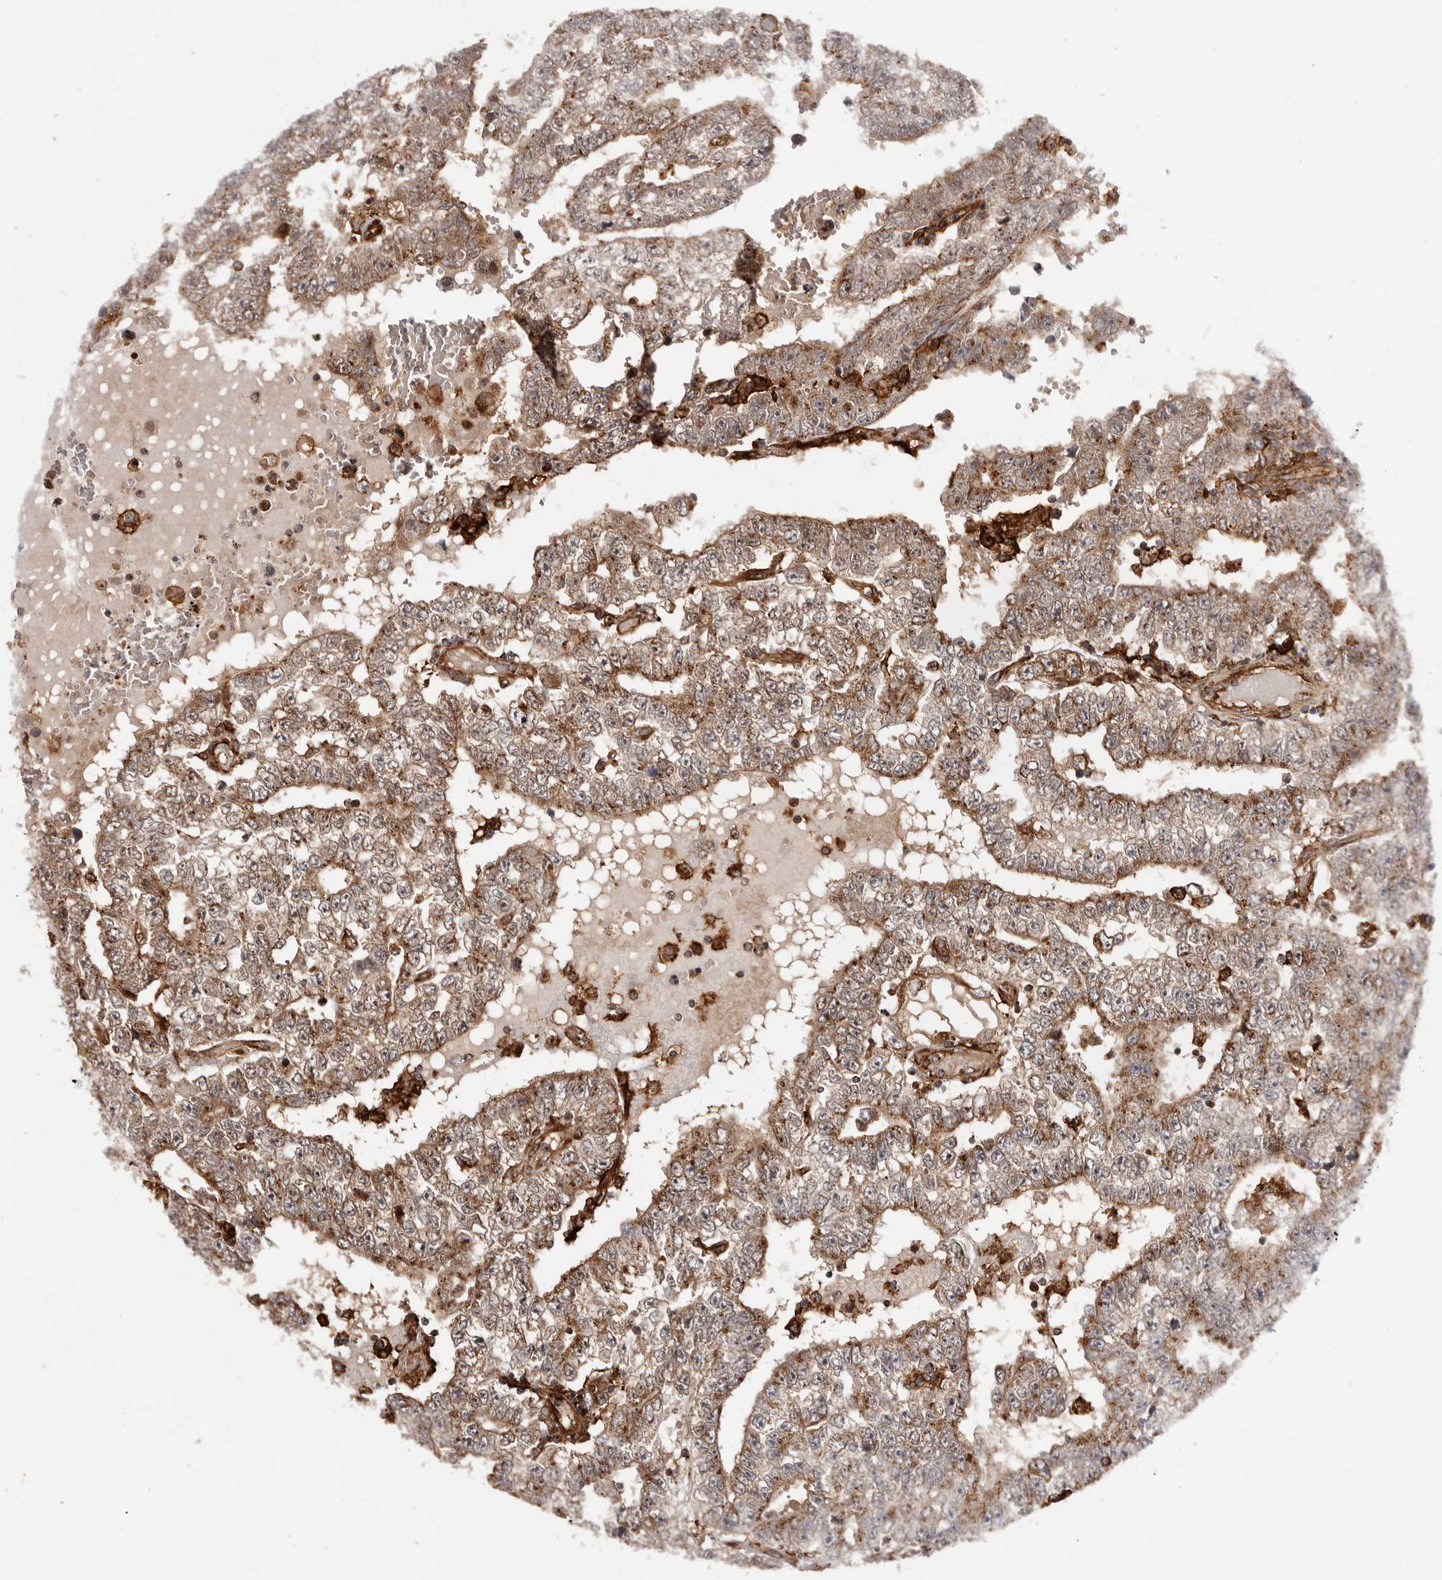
{"staining": {"intensity": "moderate", "quantity": ">75%", "location": "cytoplasmic/membranous"}, "tissue": "testis cancer", "cell_type": "Tumor cells", "image_type": "cancer", "snomed": [{"axis": "morphology", "description": "Carcinoma, Embryonal, NOS"}, {"axis": "topography", "description": "Testis"}], "caption": "IHC photomicrograph of human testis embryonal carcinoma stained for a protein (brown), which exhibits medium levels of moderate cytoplasmic/membranous positivity in about >75% of tumor cells.", "gene": "GPR27", "patient": {"sex": "male", "age": 25}}